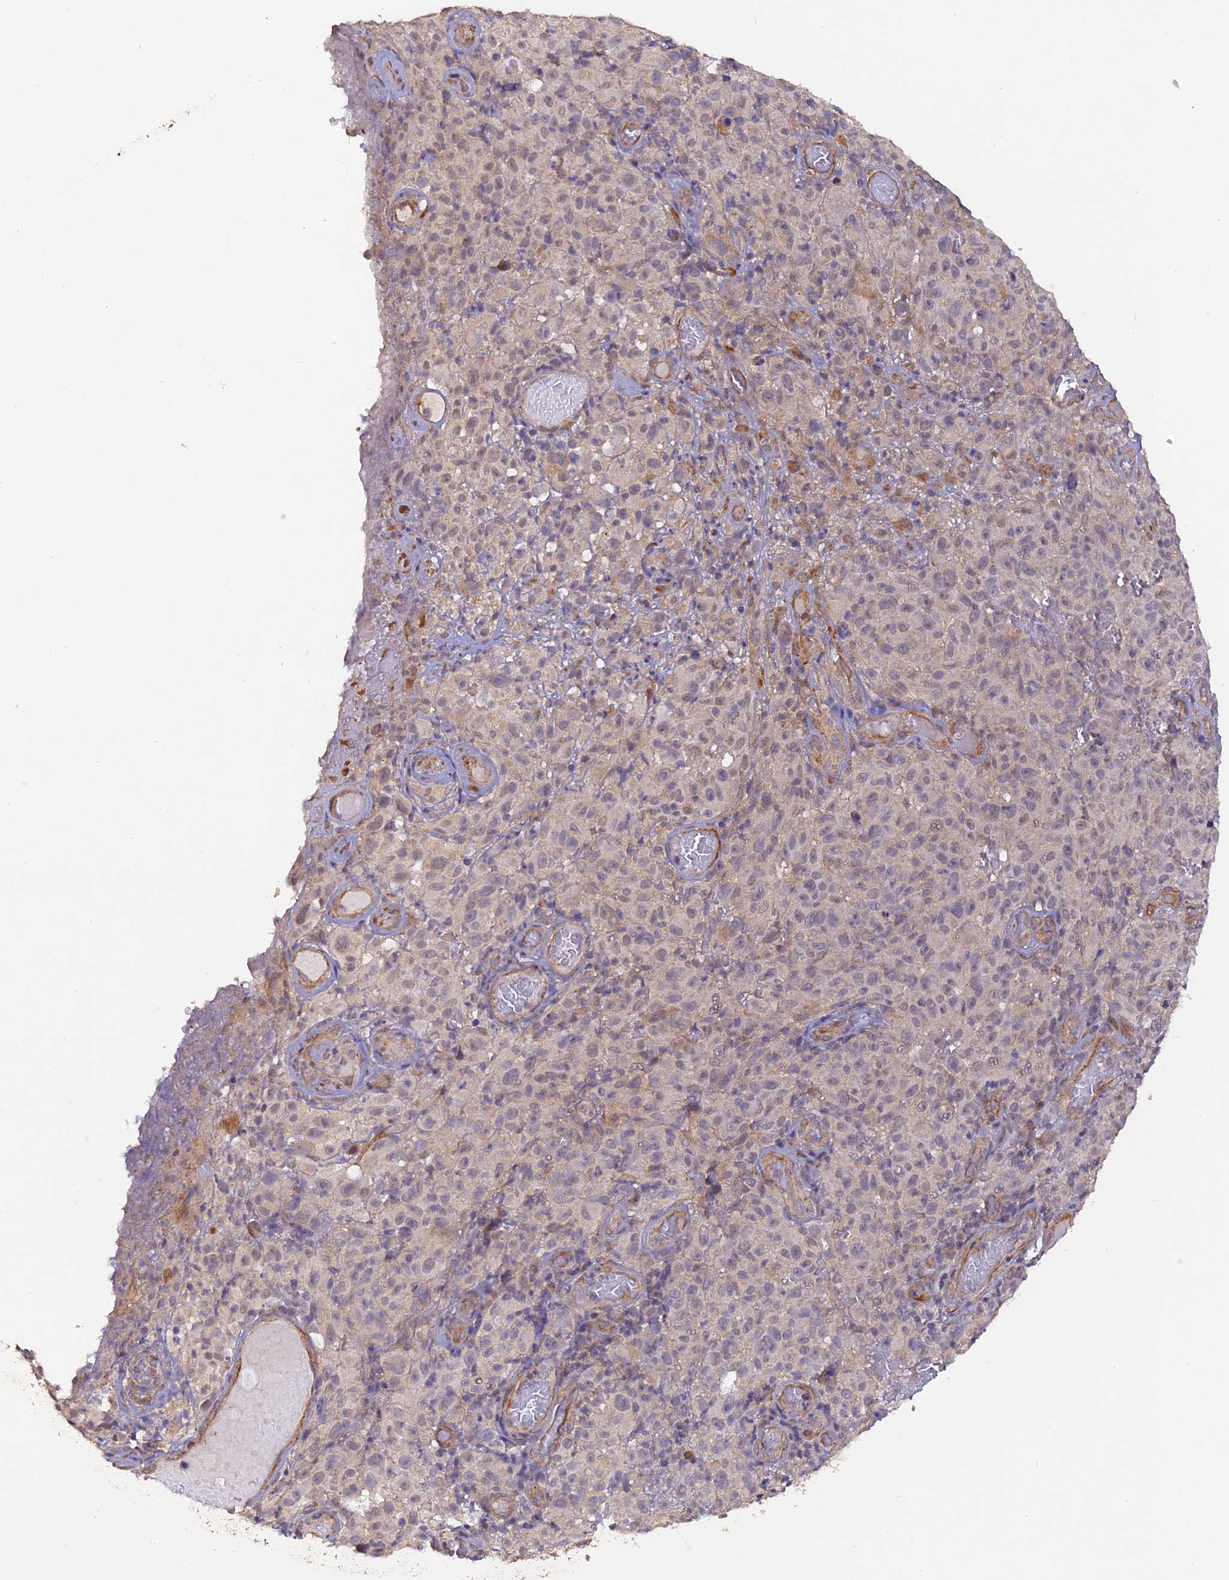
{"staining": {"intensity": "negative", "quantity": "none", "location": "none"}, "tissue": "melanoma", "cell_type": "Tumor cells", "image_type": "cancer", "snomed": [{"axis": "morphology", "description": "Malignant melanoma, NOS"}, {"axis": "topography", "description": "Skin"}], "caption": "A micrograph of melanoma stained for a protein reveals no brown staining in tumor cells. The staining is performed using DAB brown chromogen with nuclei counter-stained in using hematoxylin.", "gene": "PAGR1", "patient": {"sex": "female", "age": 82}}